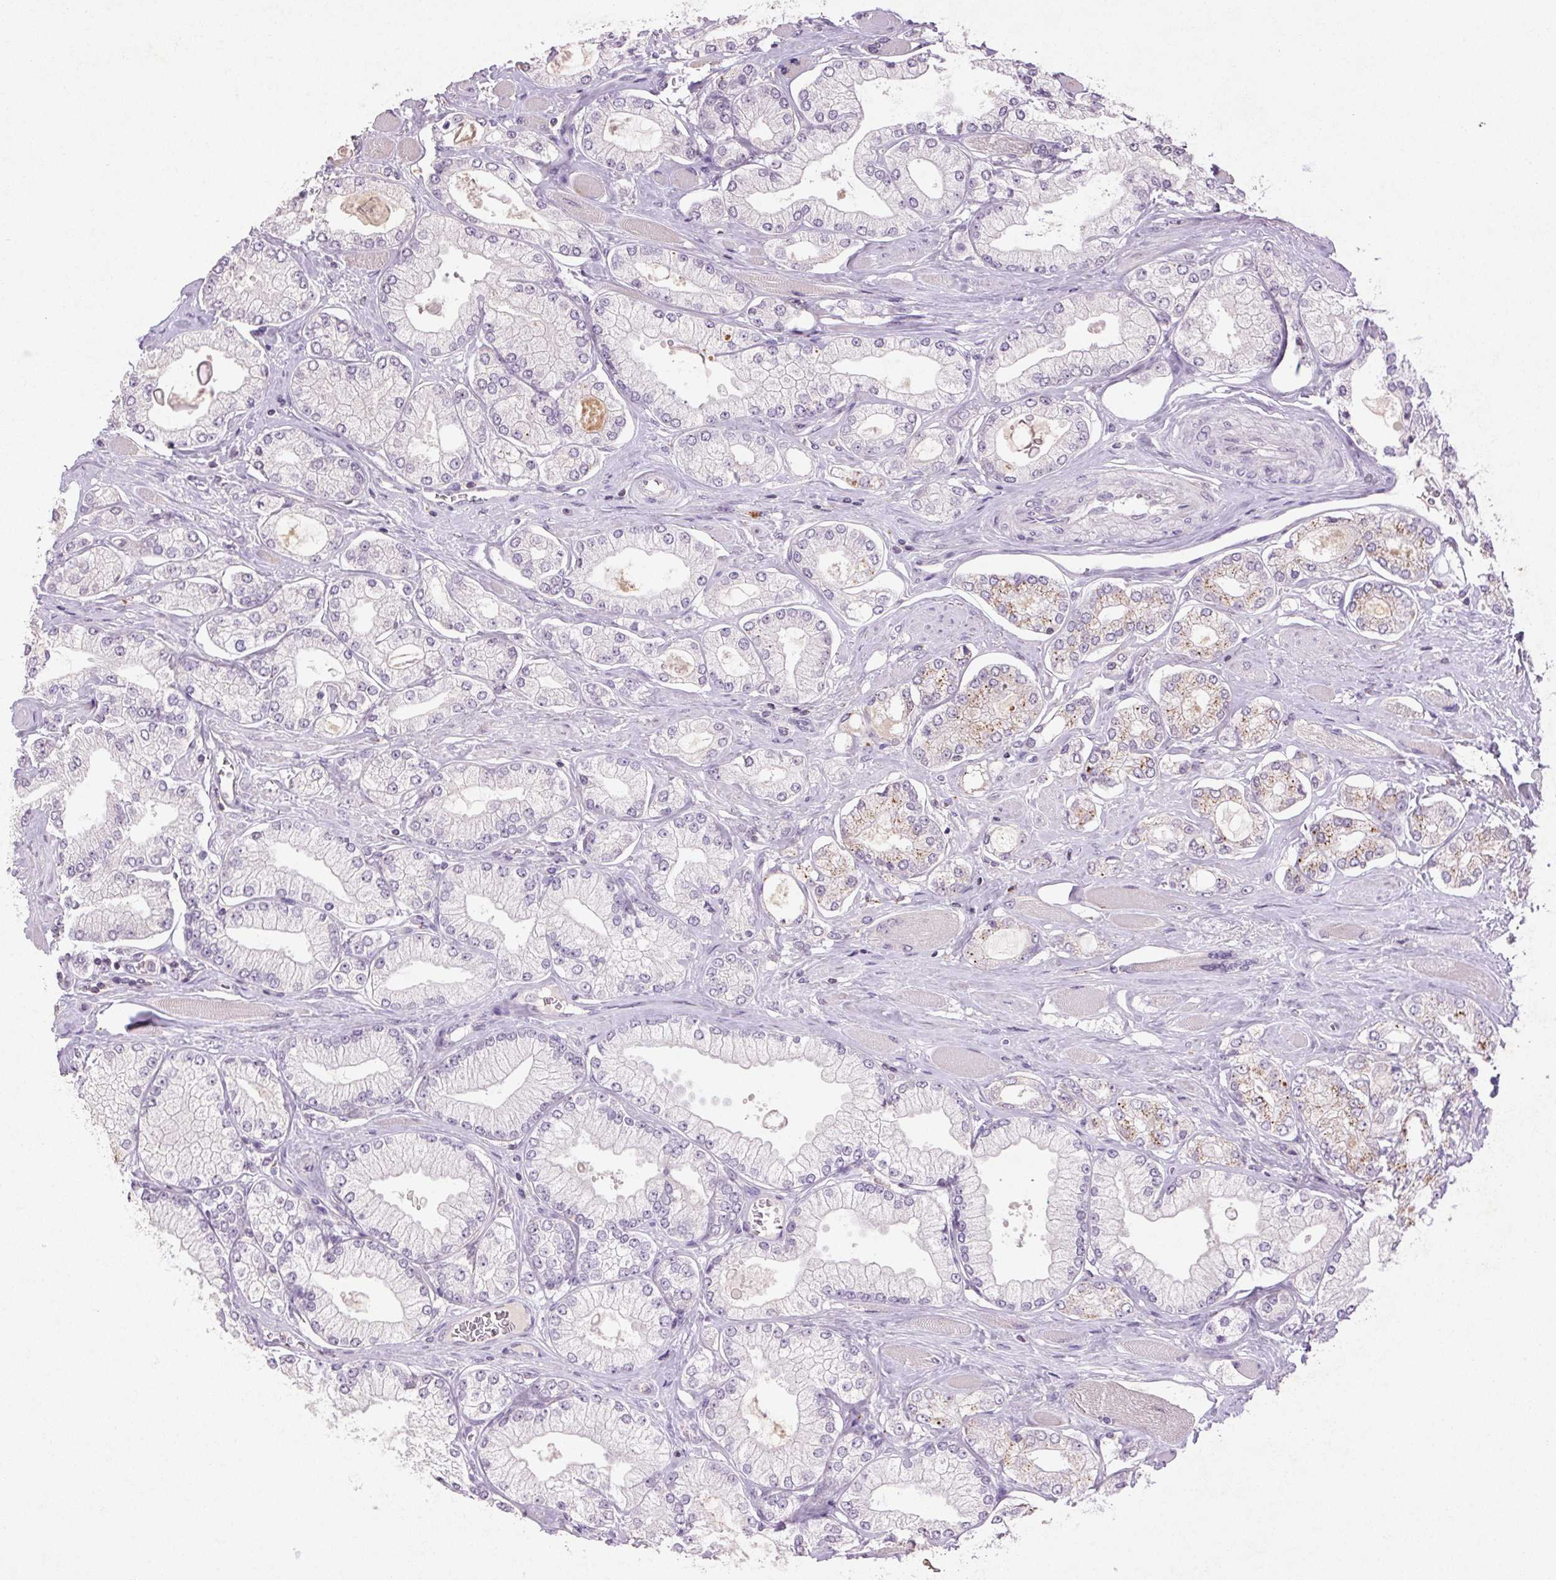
{"staining": {"intensity": "moderate", "quantity": "<25%", "location": "cytoplasmic/membranous"}, "tissue": "prostate cancer", "cell_type": "Tumor cells", "image_type": "cancer", "snomed": [{"axis": "morphology", "description": "Adenocarcinoma, High grade"}, {"axis": "topography", "description": "Prostate"}], "caption": "A brown stain labels moderate cytoplasmic/membranous expression of a protein in adenocarcinoma (high-grade) (prostate) tumor cells. The protein of interest is stained brown, and the nuclei are stained in blue (DAB (3,3'-diaminobenzidine) IHC with brightfield microscopy, high magnification).", "gene": "FNDC7", "patient": {"sex": "male", "age": 68}}